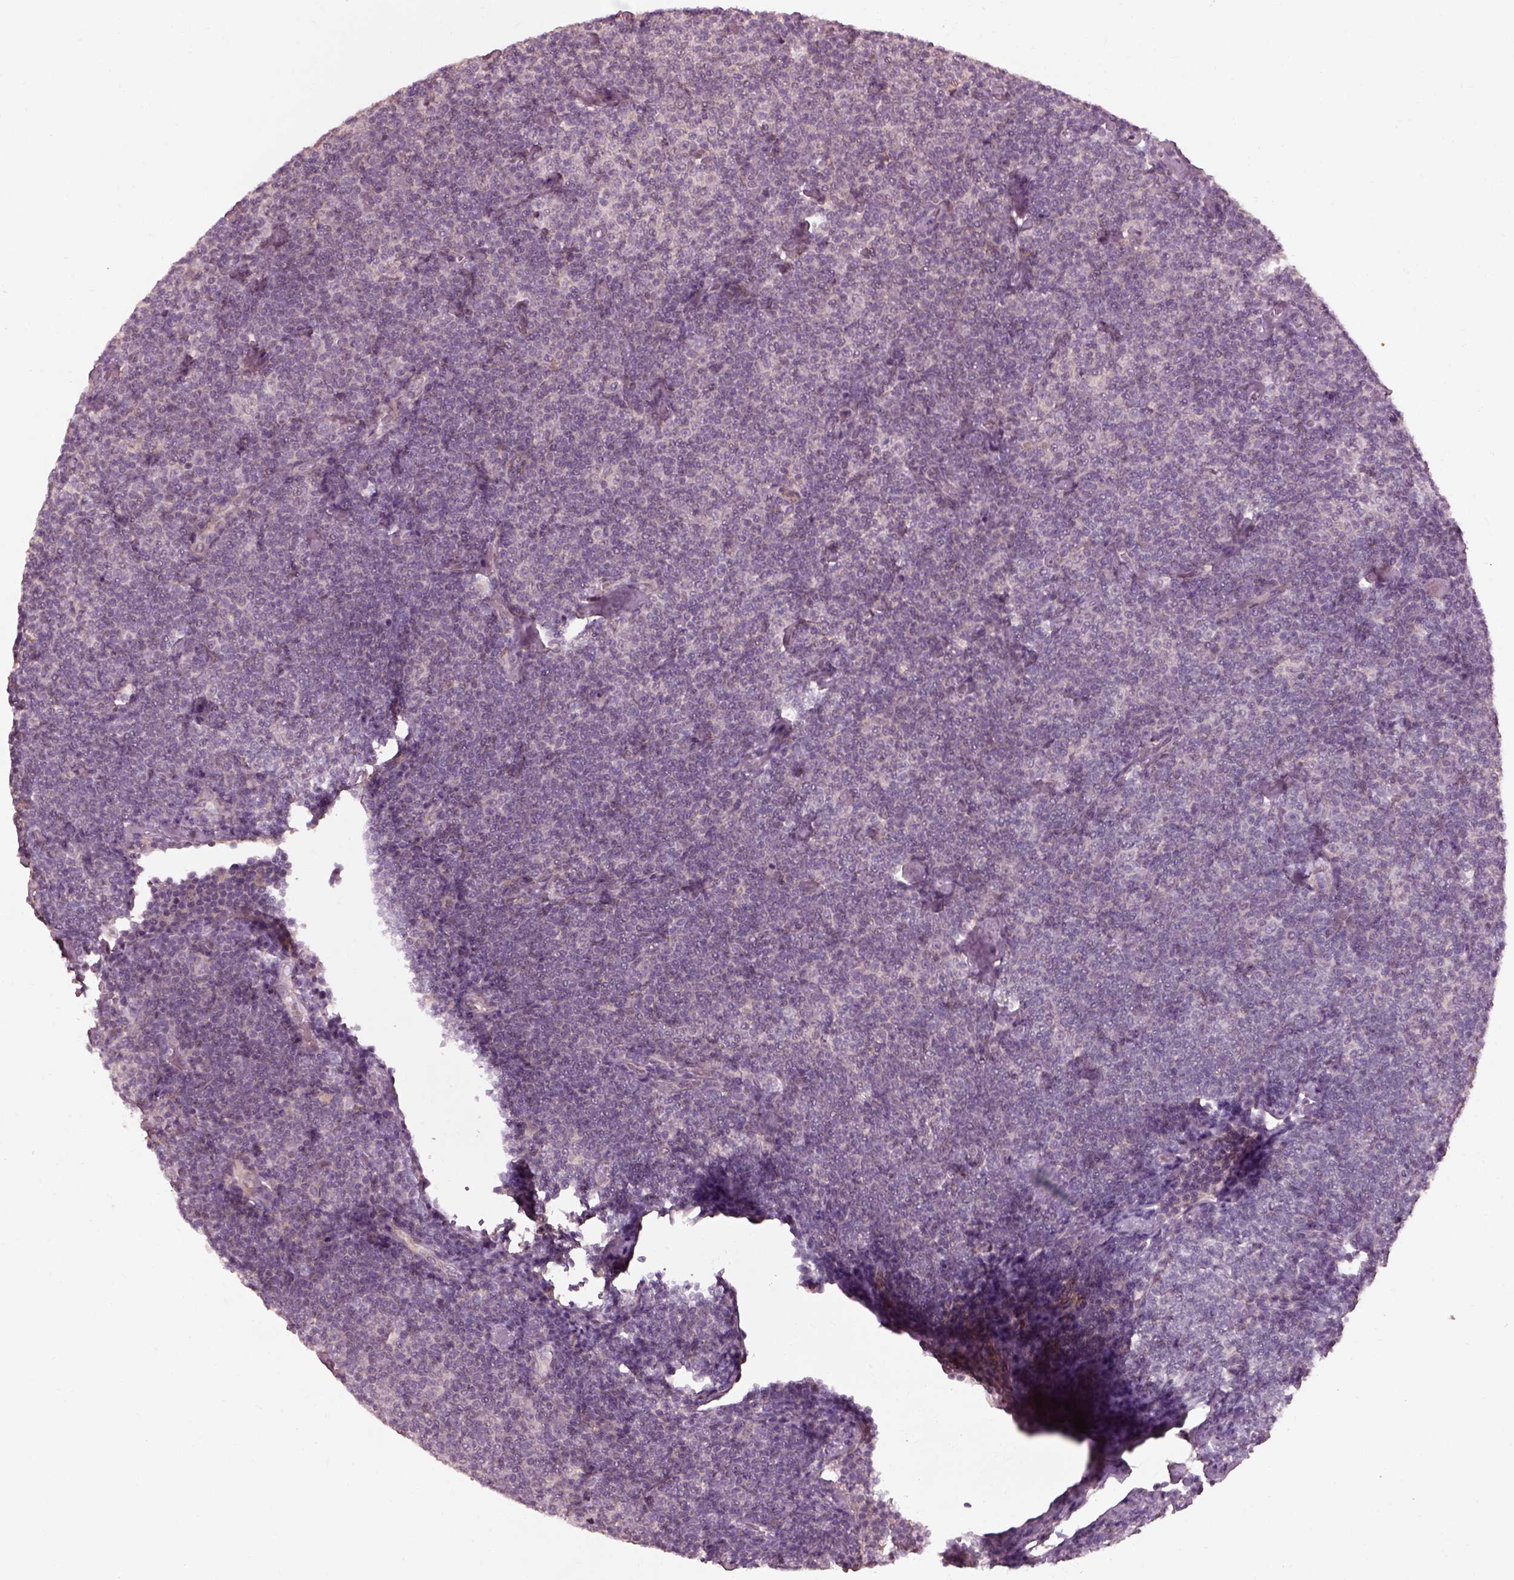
{"staining": {"intensity": "negative", "quantity": "none", "location": "none"}, "tissue": "lymphoma", "cell_type": "Tumor cells", "image_type": "cancer", "snomed": [{"axis": "morphology", "description": "Malignant lymphoma, non-Hodgkin's type, Low grade"}, {"axis": "topography", "description": "Lymph node"}], "caption": "A photomicrograph of human lymphoma is negative for staining in tumor cells.", "gene": "EFEMP1", "patient": {"sex": "male", "age": 81}}